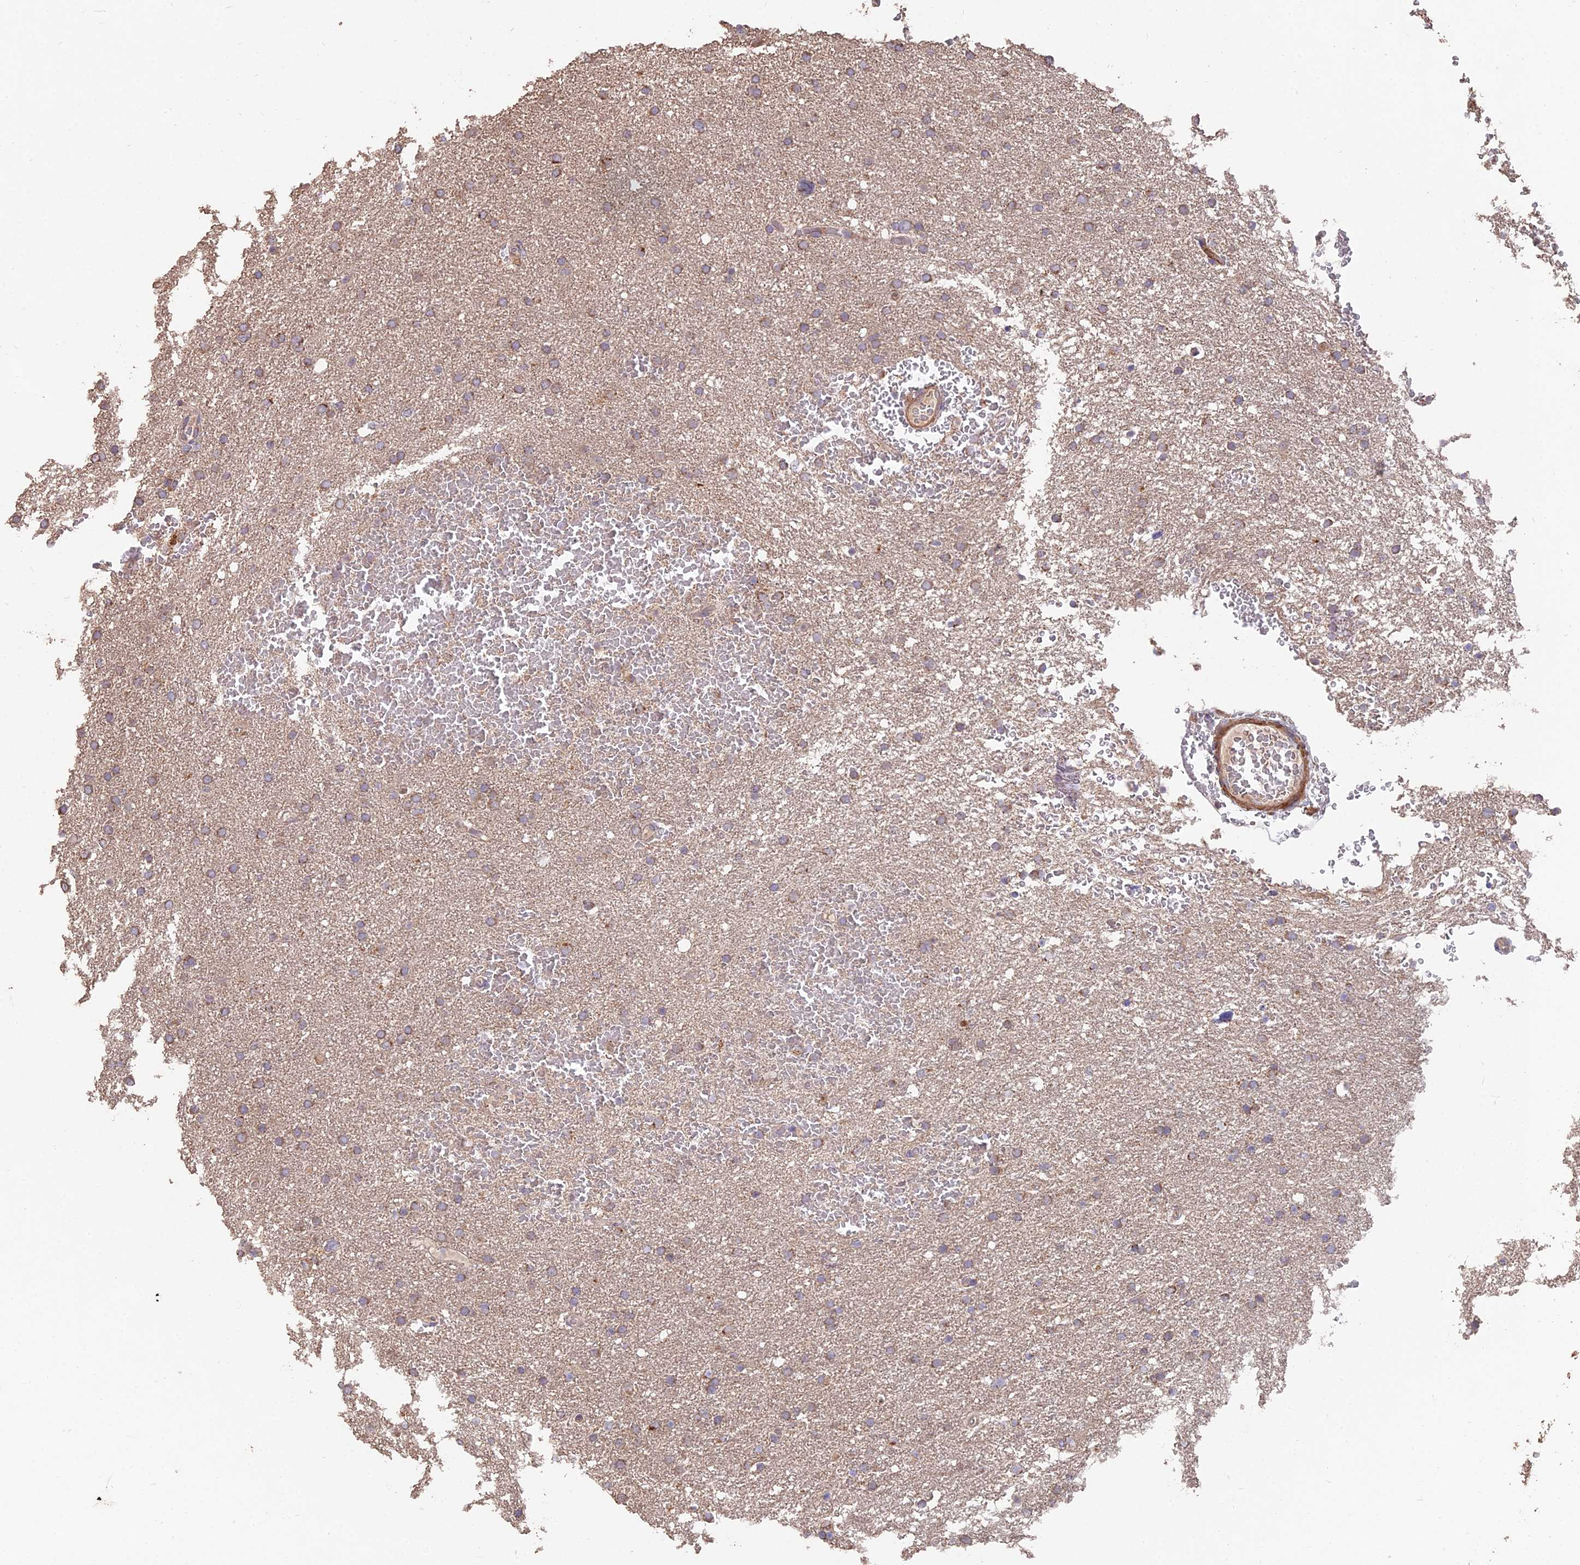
{"staining": {"intensity": "moderate", "quantity": "<25%", "location": "cytoplasmic/membranous"}, "tissue": "glioma", "cell_type": "Tumor cells", "image_type": "cancer", "snomed": [{"axis": "morphology", "description": "Glioma, malignant, High grade"}, {"axis": "topography", "description": "Cerebral cortex"}], "caption": "IHC micrograph of neoplastic tissue: glioma stained using IHC demonstrates low levels of moderate protein expression localized specifically in the cytoplasmic/membranous of tumor cells, appearing as a cytoplasmic/membranous brown color.", "gene": "IFT22", "patient": {"sex": "female", "age": 36}}